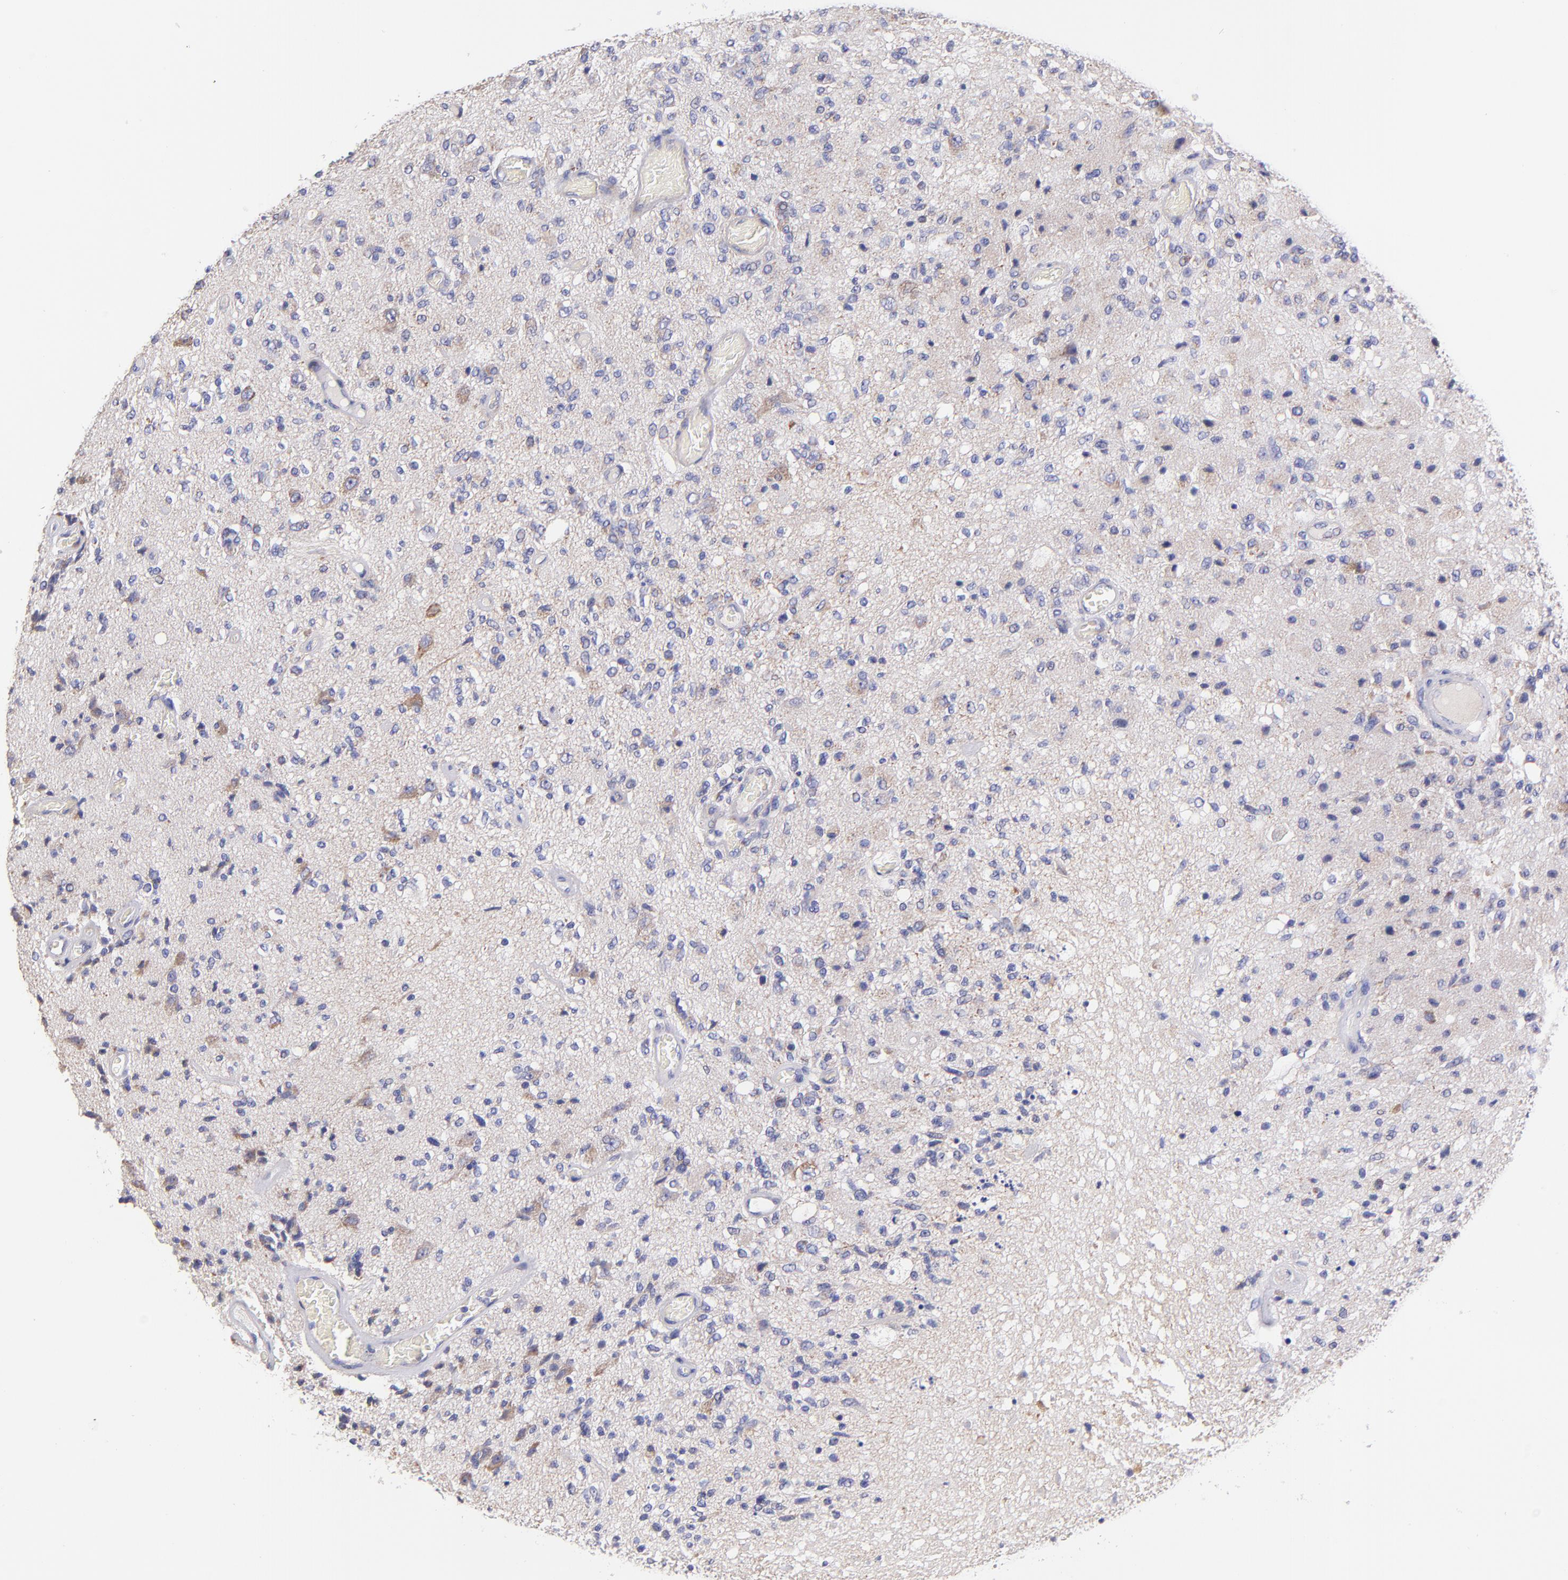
{"staining": {"intensity": "weak", "quantity": "<25%", "location": "cytoplasmic/membranous"}, "tissue": "glioma", "cell_type": "Tumor cells", "image_type": "cancer", "snomed": [{"axis": "morphology", "description": "Normal tissue, NOS"}, {"axis": "morphology", "description": "Glioma, malignant, High grade"}, {"axis": "topography", "description": "Cerebral cortex"}], "caption": "High power microscopy micrograph of an immunohistochemistry micrograph of malignant glioma (high-grade), revealing no significant positivity in tumor cells.", "gene": "NDUFB7", "patient": {"sex": "male", "age": 77}}